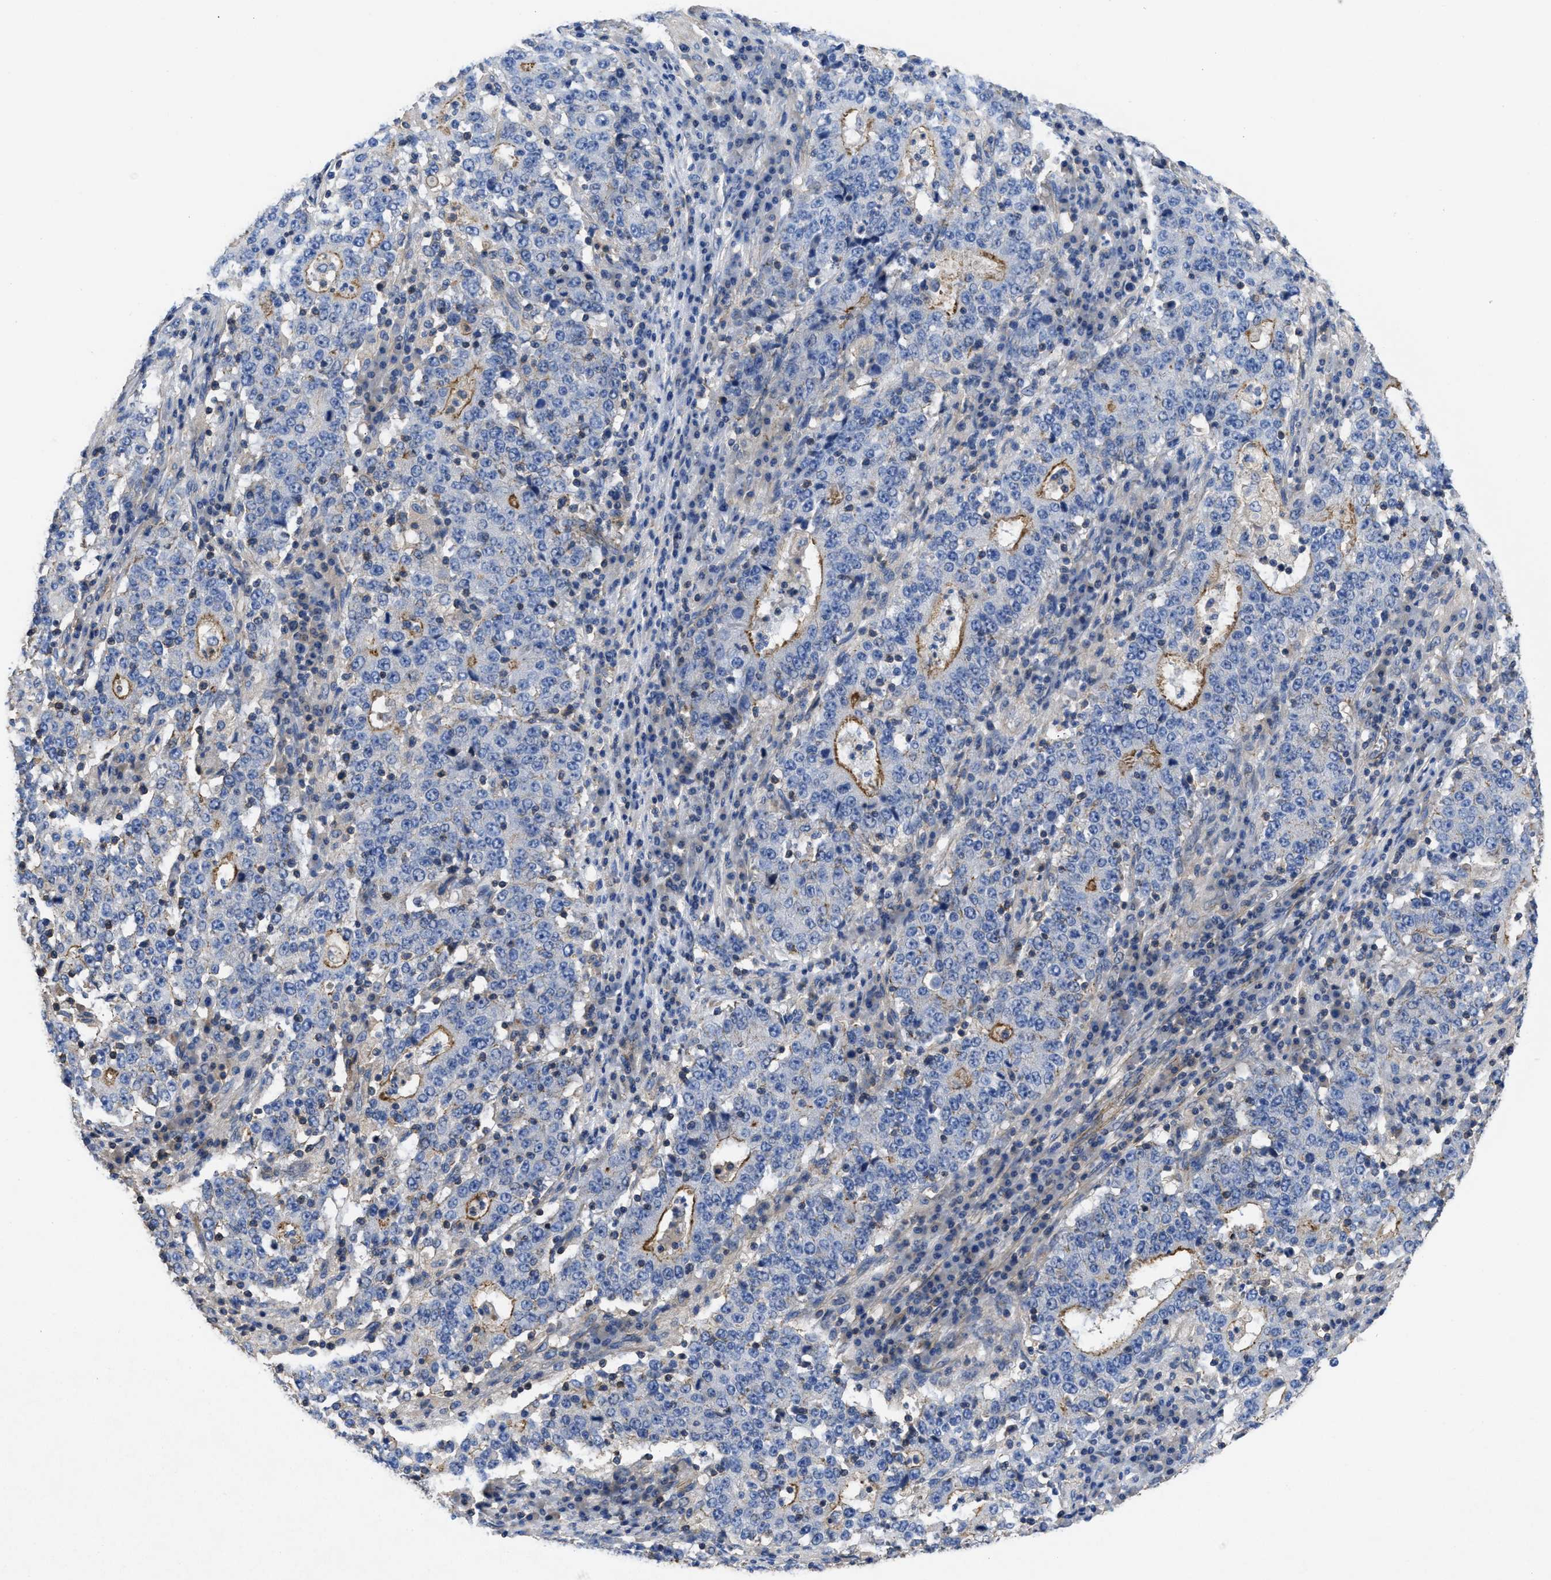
{"staining": {"intensity": "moderate", "quantity": "<25%", "location": "cytoplasmic/membranous"}, "tissue": "stomach cancer", "cell_type": "Tumor cells", "image_type": "cancer", "snomed": [{"axis": "morphology", "description": "Adenocarcinoma, NOS"}, {"axis": "topography", "description": "Stomach"}], "caption": "Immunohistochemical staining of stomach adenocarcinoma demonstrates low levels of moderate cytoplasmic/membranous protein staining in approximately <25% of tumor cells.", "gene": "USP4", "patient": {"sex": "male", "age": 59}}